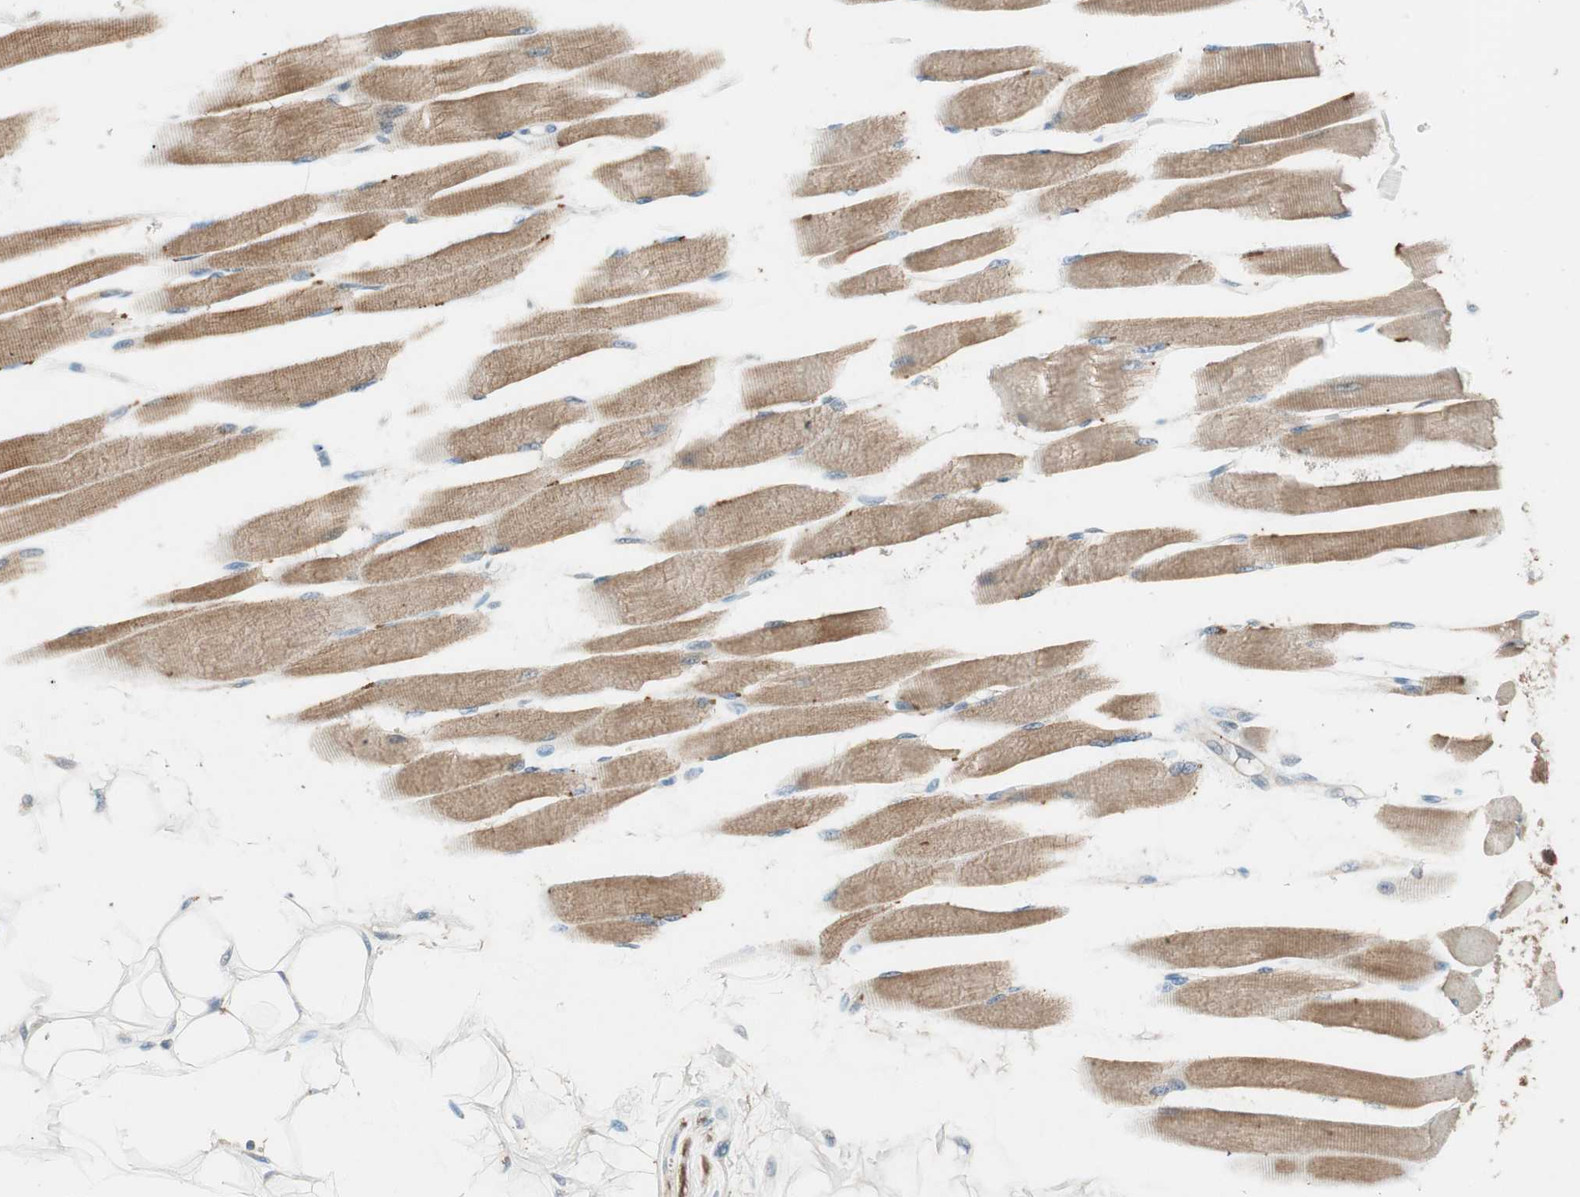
{"staining": {"intensity": "moderate", "quantity": "25%-75%", "location": "cytoplasmic/membranous"}, "tissue": "skeletal muscle", "cell_type": "Myocytes", "image_type": "normal", "snomed": [{"axis": "morphology", "description": "Normal tissue, NOS"}, {"axis": "topography", "description": "Skeletal muscle"}, {"axis": "topography", "description": "Peripheral nerve tissue"}], "caption": "Myocytes display moderate cytoplasmic/membranous expression in about 25%-75% of cells in normal skeletal muscle.", "gene": "NCLN", "patient": {"sex": "female", "age": 84}}